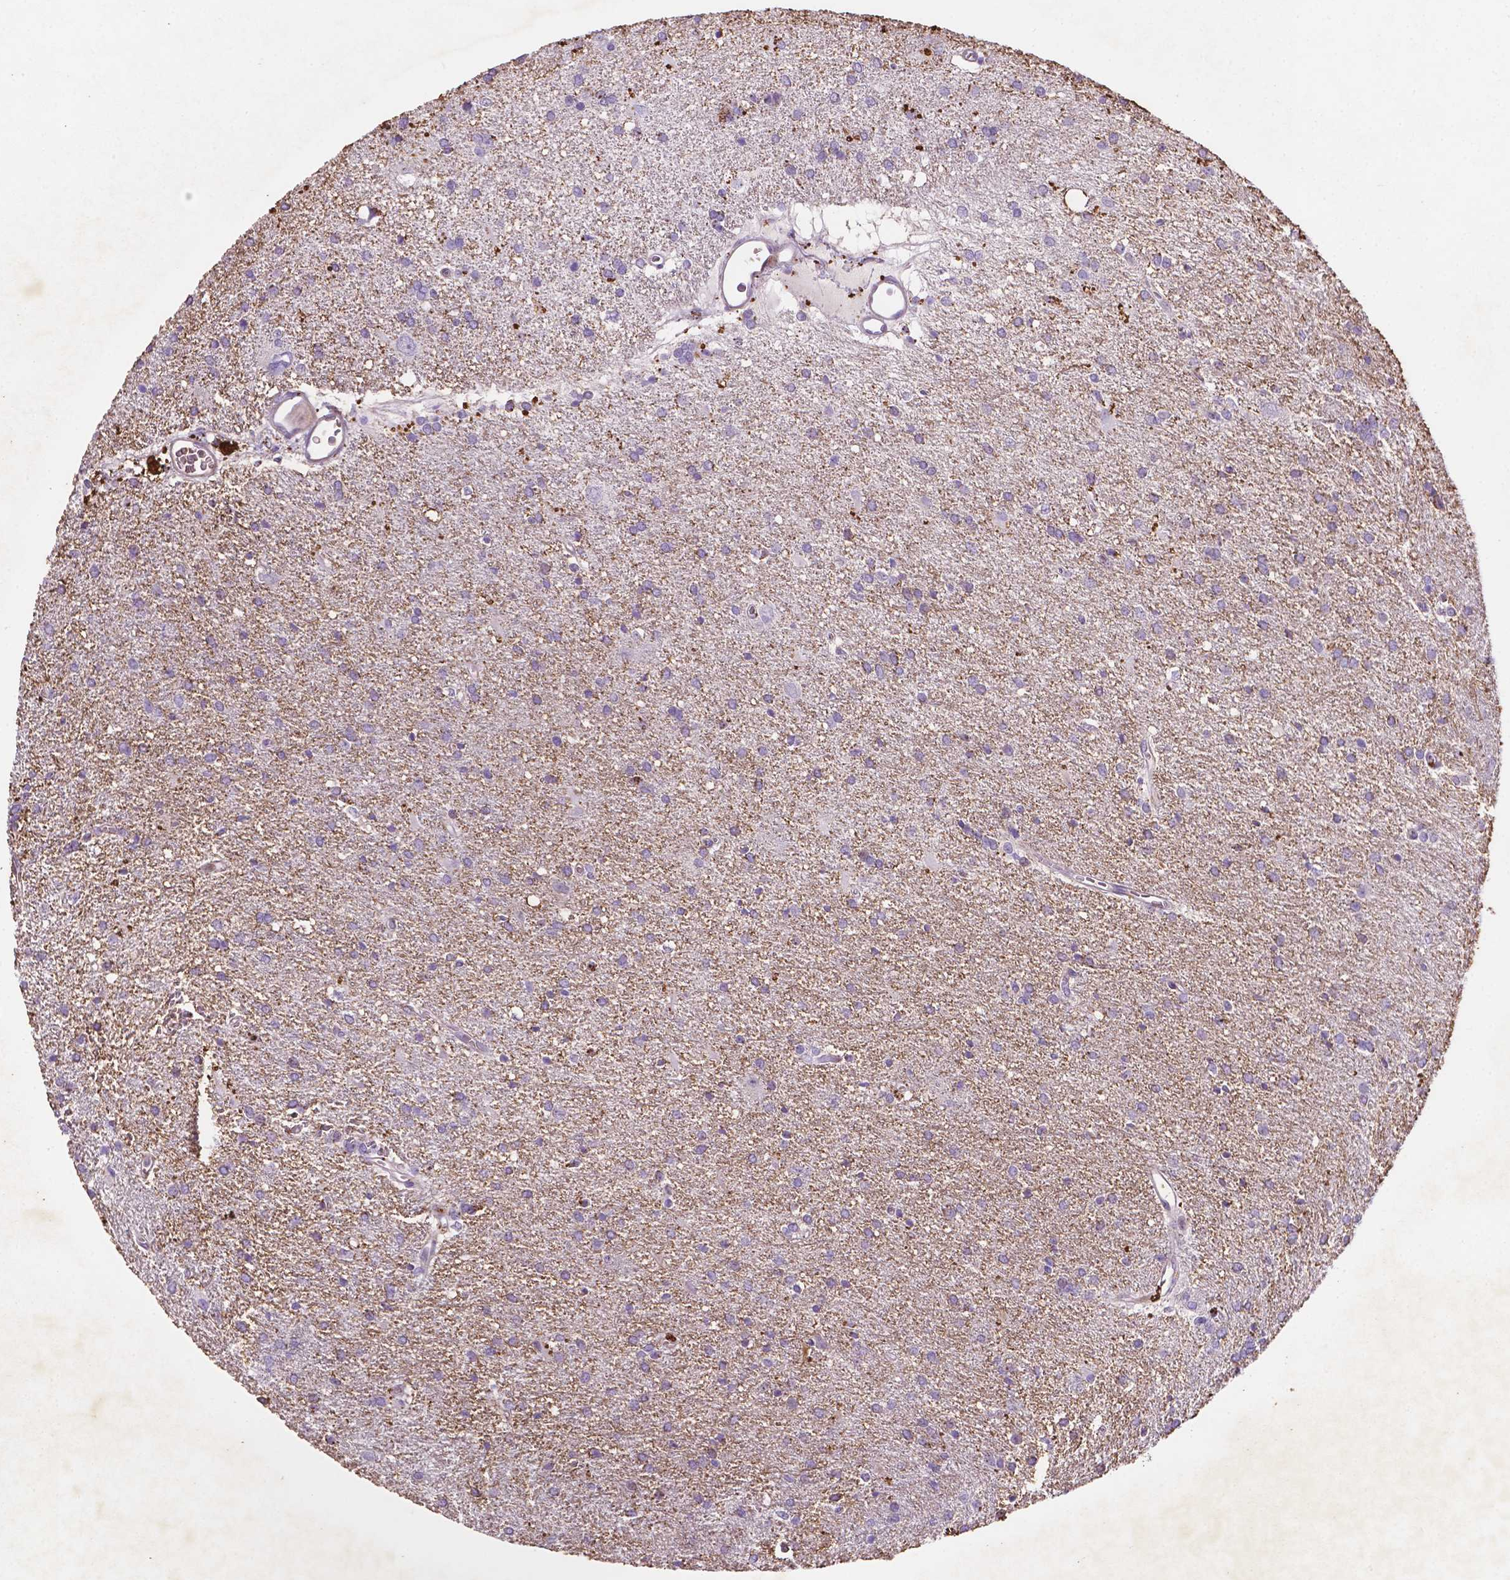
{"staining": {"intensity": "negative", "quantity": "none", "location": "none"}, "tissue": "glioma", "cell_type": "Tumor cells", "image_type": "cancer", "snomed": [{"axis": "morphology", "description": "Glioma, malignant, Low grade"}, {"axis": "topography", "description": "Brain"}], "caption": "This is an immunohistochemistry (IHC) image of human low-grade glioma (malignant). There is no staining in tumor cells.", "gene": "TM4SF20", "patient": {"sex": "male", "age": 66}}